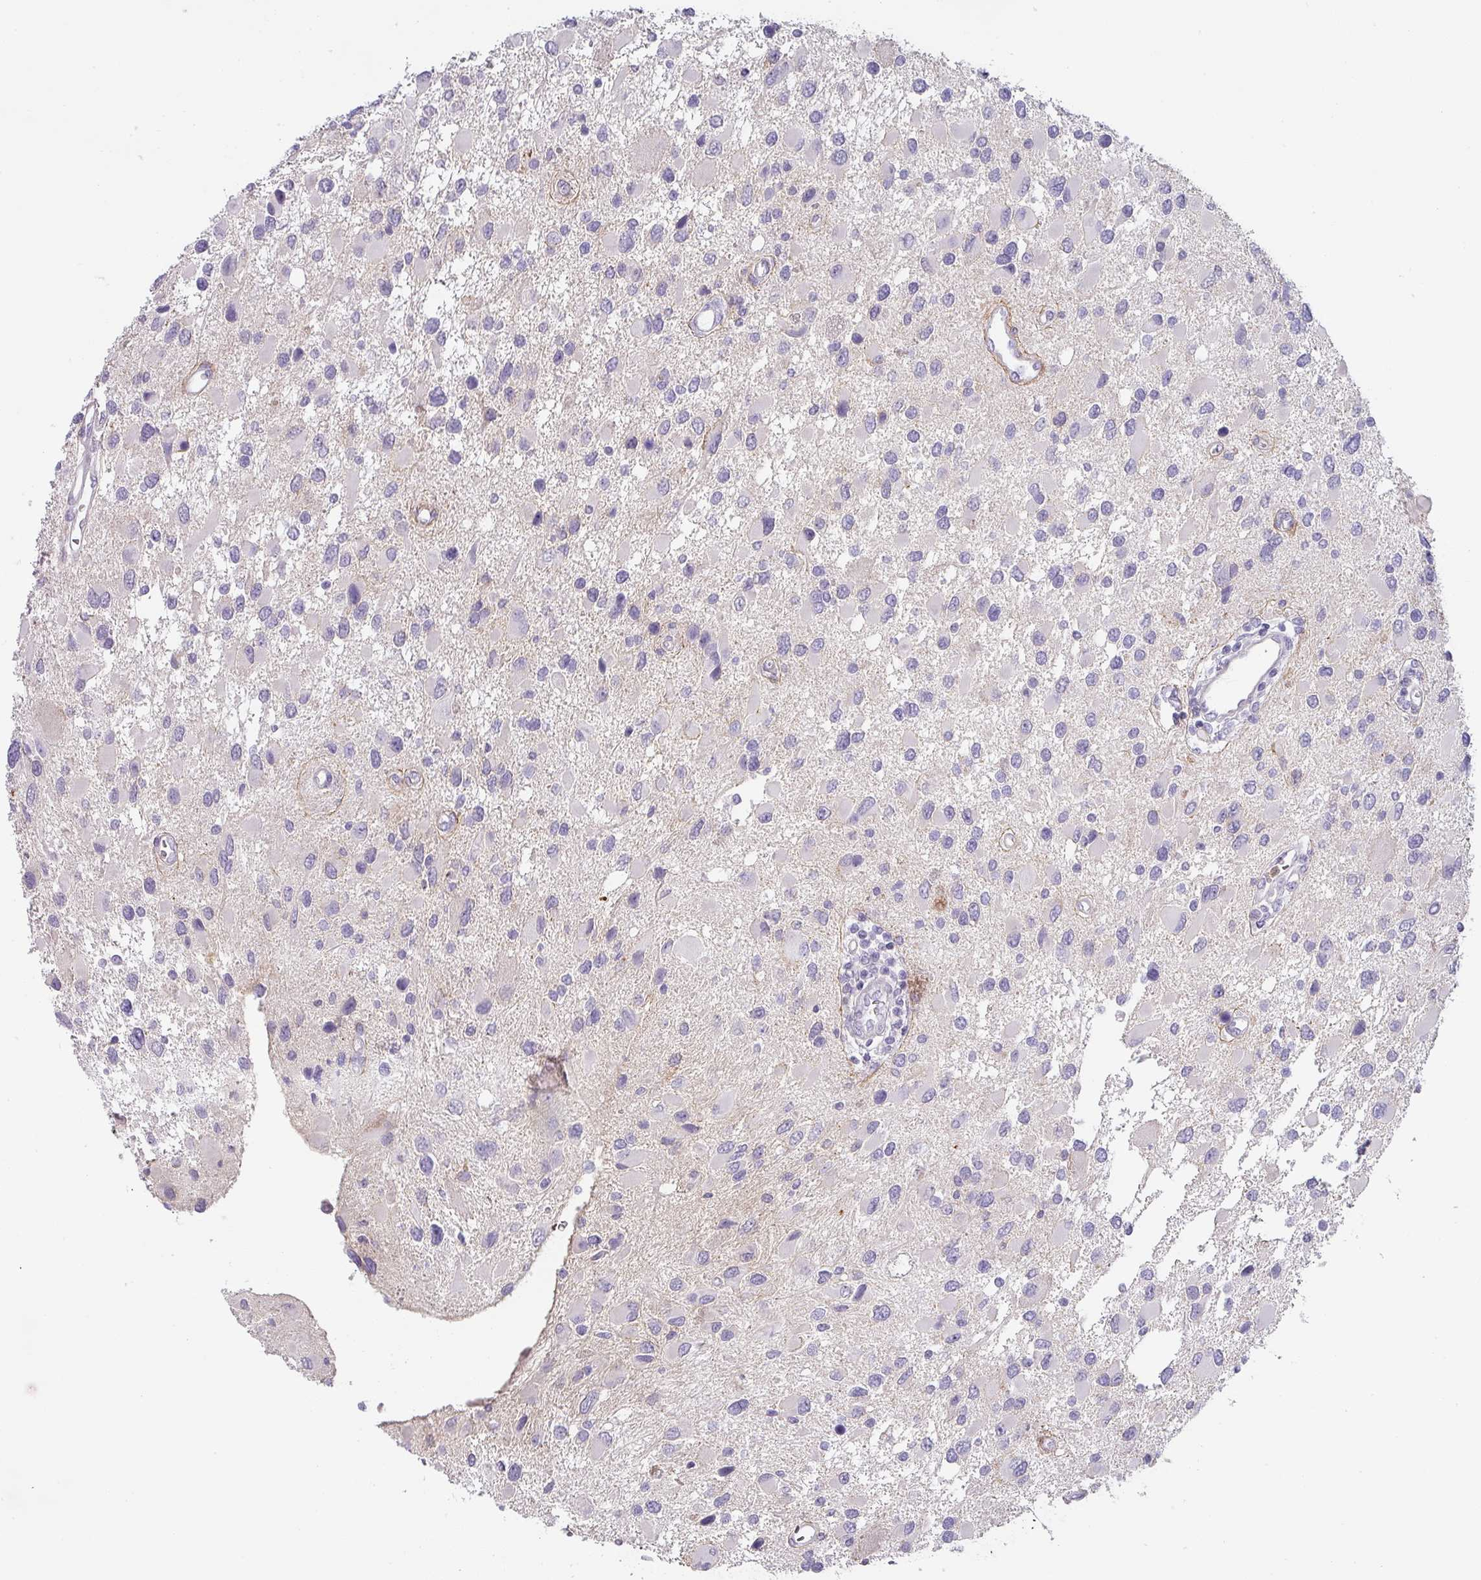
{"staining": {"intensity": "negative", "quantity": "none", "location": "none"}, "tissue": "glioma", "cell_type": "Tumor cells", "image_type": "cancer", "snomed": [{"axis": "morphology", "description": "Glioma, malignant, High grade"}, {"axis": "topography", "description": "Brain"}], "caption": "A histopathology image of human glioma is negative for staining in tumor cells.", "gene": "BTLA", "patient": {"sex": "male", "age": 53}}